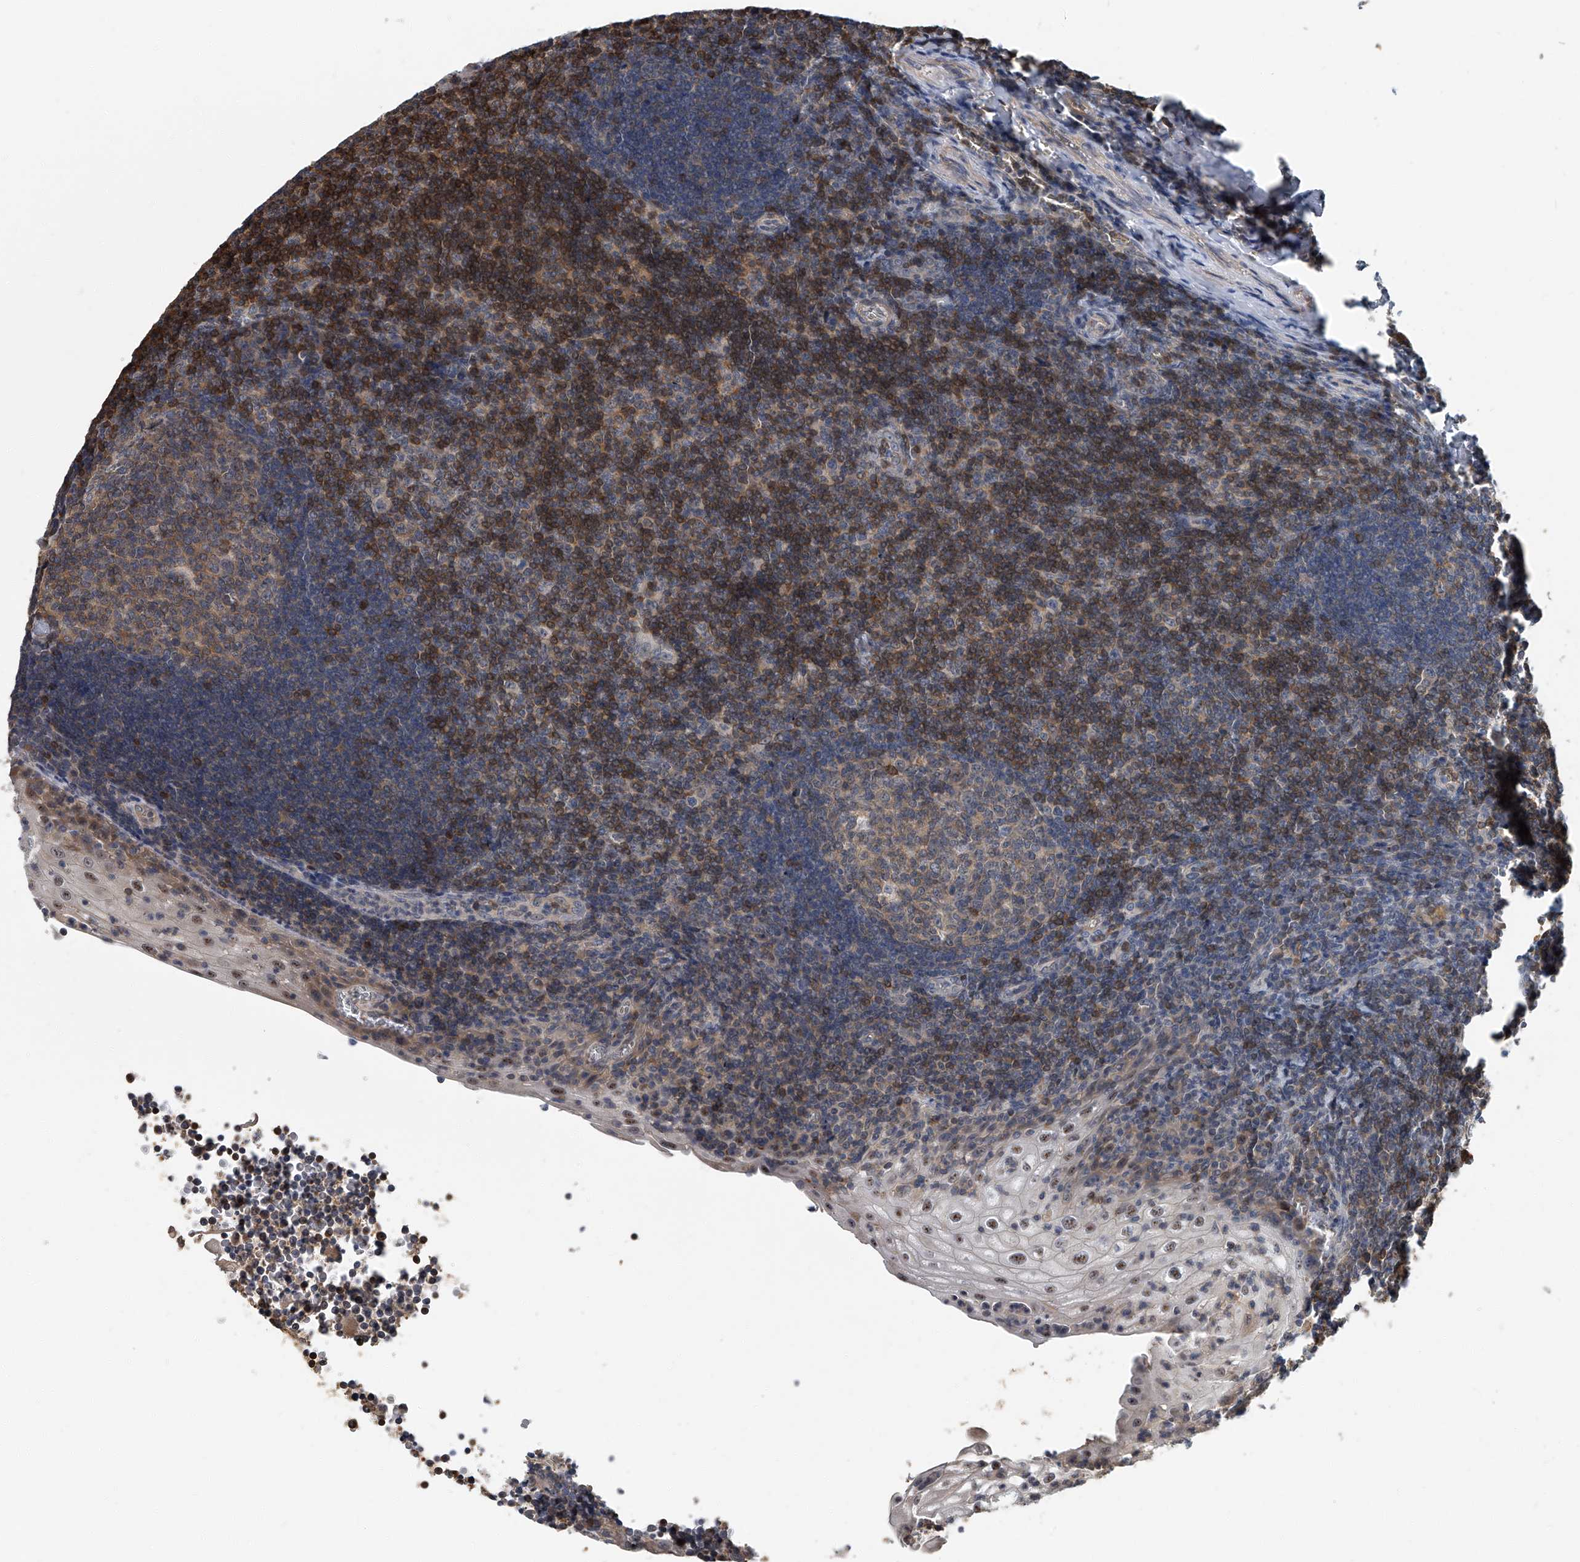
{"staining": {"intensity": "weak", "quantity": "25%-75%", "location": "cytoplasmic/membranous"}, "tissue": "tonsil", "cell_type": "Germinal center cells", "image_type": "normal", "snomed": [{"axis": "morphology", "description": "Normal tissue, NOS"}, {"axis": "topography", "description": "Tonsil"}], "caption": "Tonsil stained for a protein displays weak cytoplasmic/membranous positivity in germinal center cells. The protein of interest is stained brown, and the nuclei are stained in blue (DAB (3,3'-diaminobenzidine) IHC with brightfield microscopy, high magnification).", "gene": "CD200", "patient": {"sex": "male", "age": 37}}